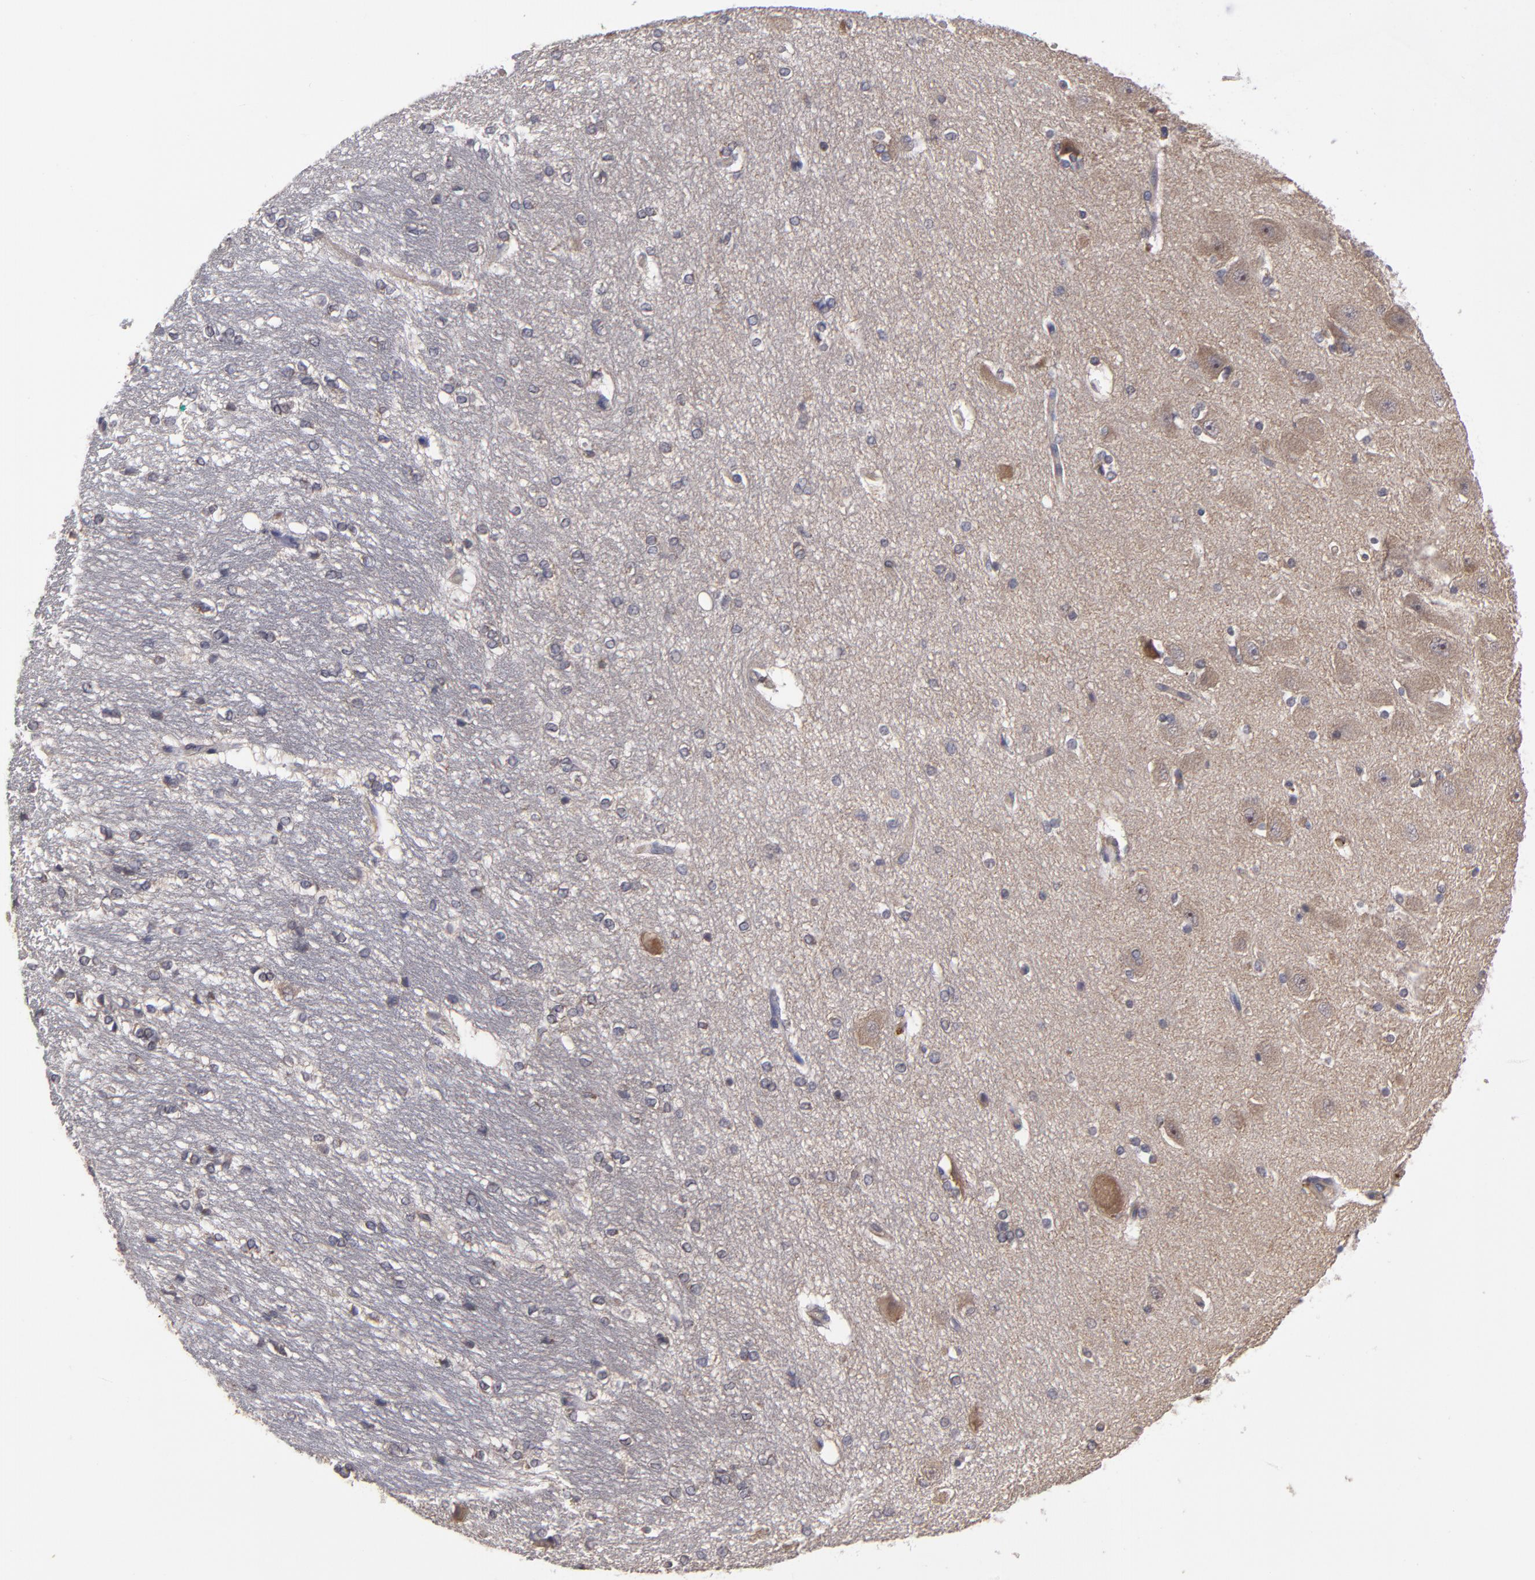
{"staining": {"intensity": "negative", "quantity": "none", "location": "none"}, "tissue": "hippocampus", "cell_type": "Glial cells", "image_type": "normal", "snomed": [{"axis": "morphology", "description": "Normal tissue, NOS"}, {"axis": "topography", "description": "Hippocampus"}], "caption": "Hippocampus was stained to show a protein in brown. There is no significant positivity in glial cells.", "gene": "CTSO", "patient": {"sex": "female", "age": 19}}